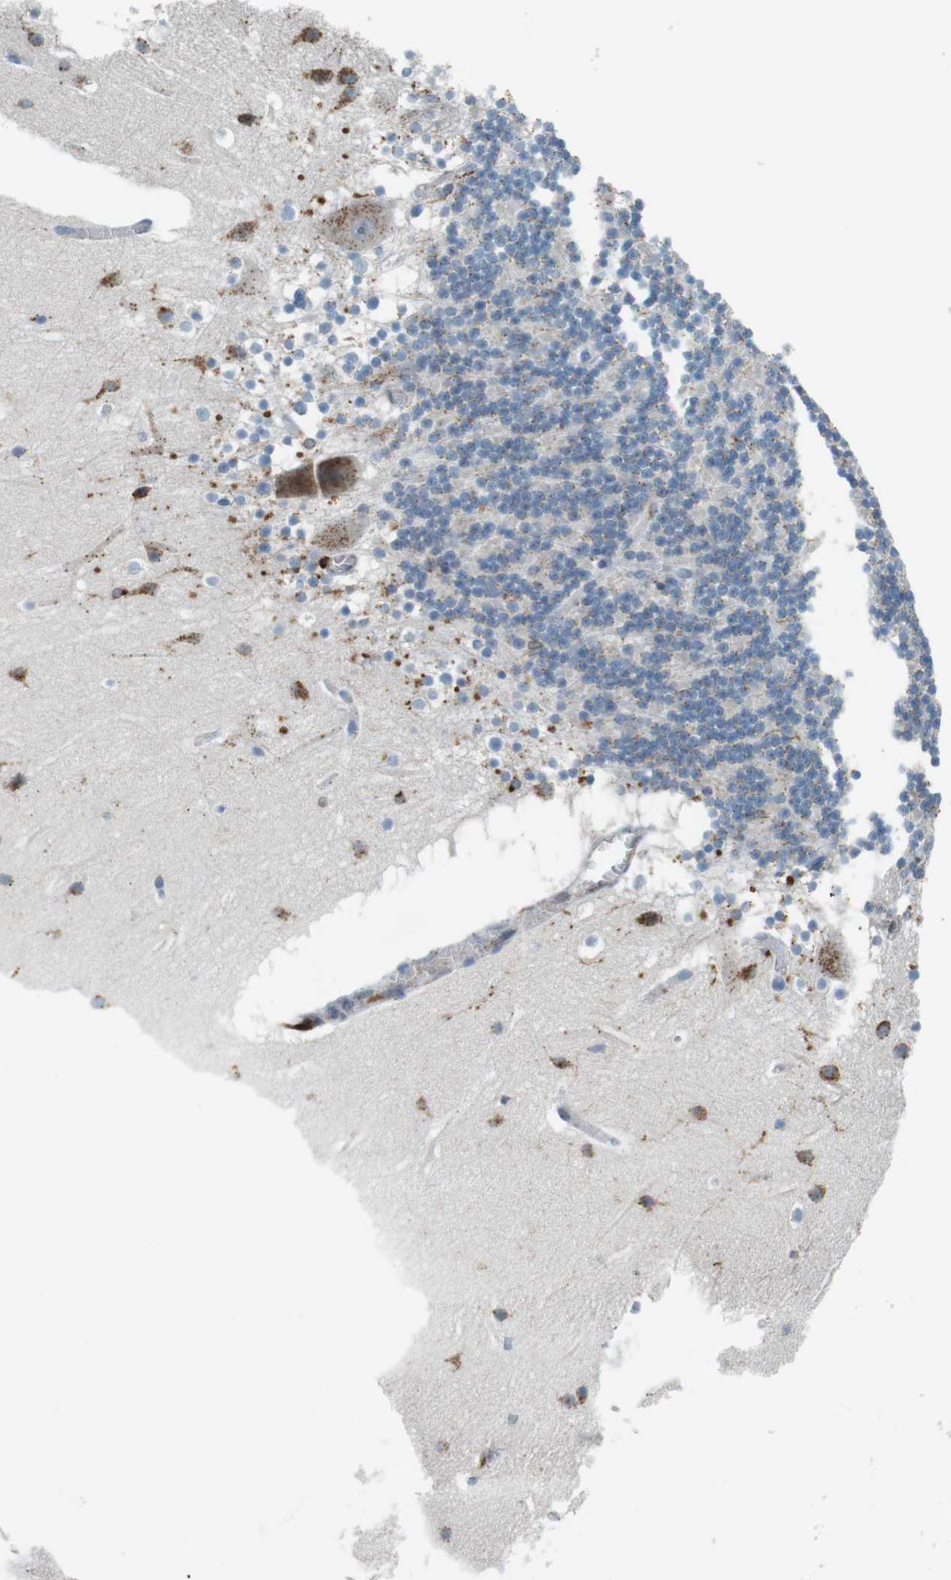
{"staining": {"intensity": "moderate", "quantity": "<25%", "location": "cytoplasmic/membranous"}, "tissue": "cerebellum", "cell_type": "Cells in granular layer", "image_type": "normal", "snomed": [{"axis": "morphology", "description": "Normal tissue, NOS"}, {"axis": "topography", "description": "Cerebellum"}], "caption": "Cerebellum stained for a protein shows moderate cytoplasmic/membranous positivity in cells in granular layer. Nuclei are stained in blue.", "gene": "HLA", "patient": {"sex": "male", "age": 45}}